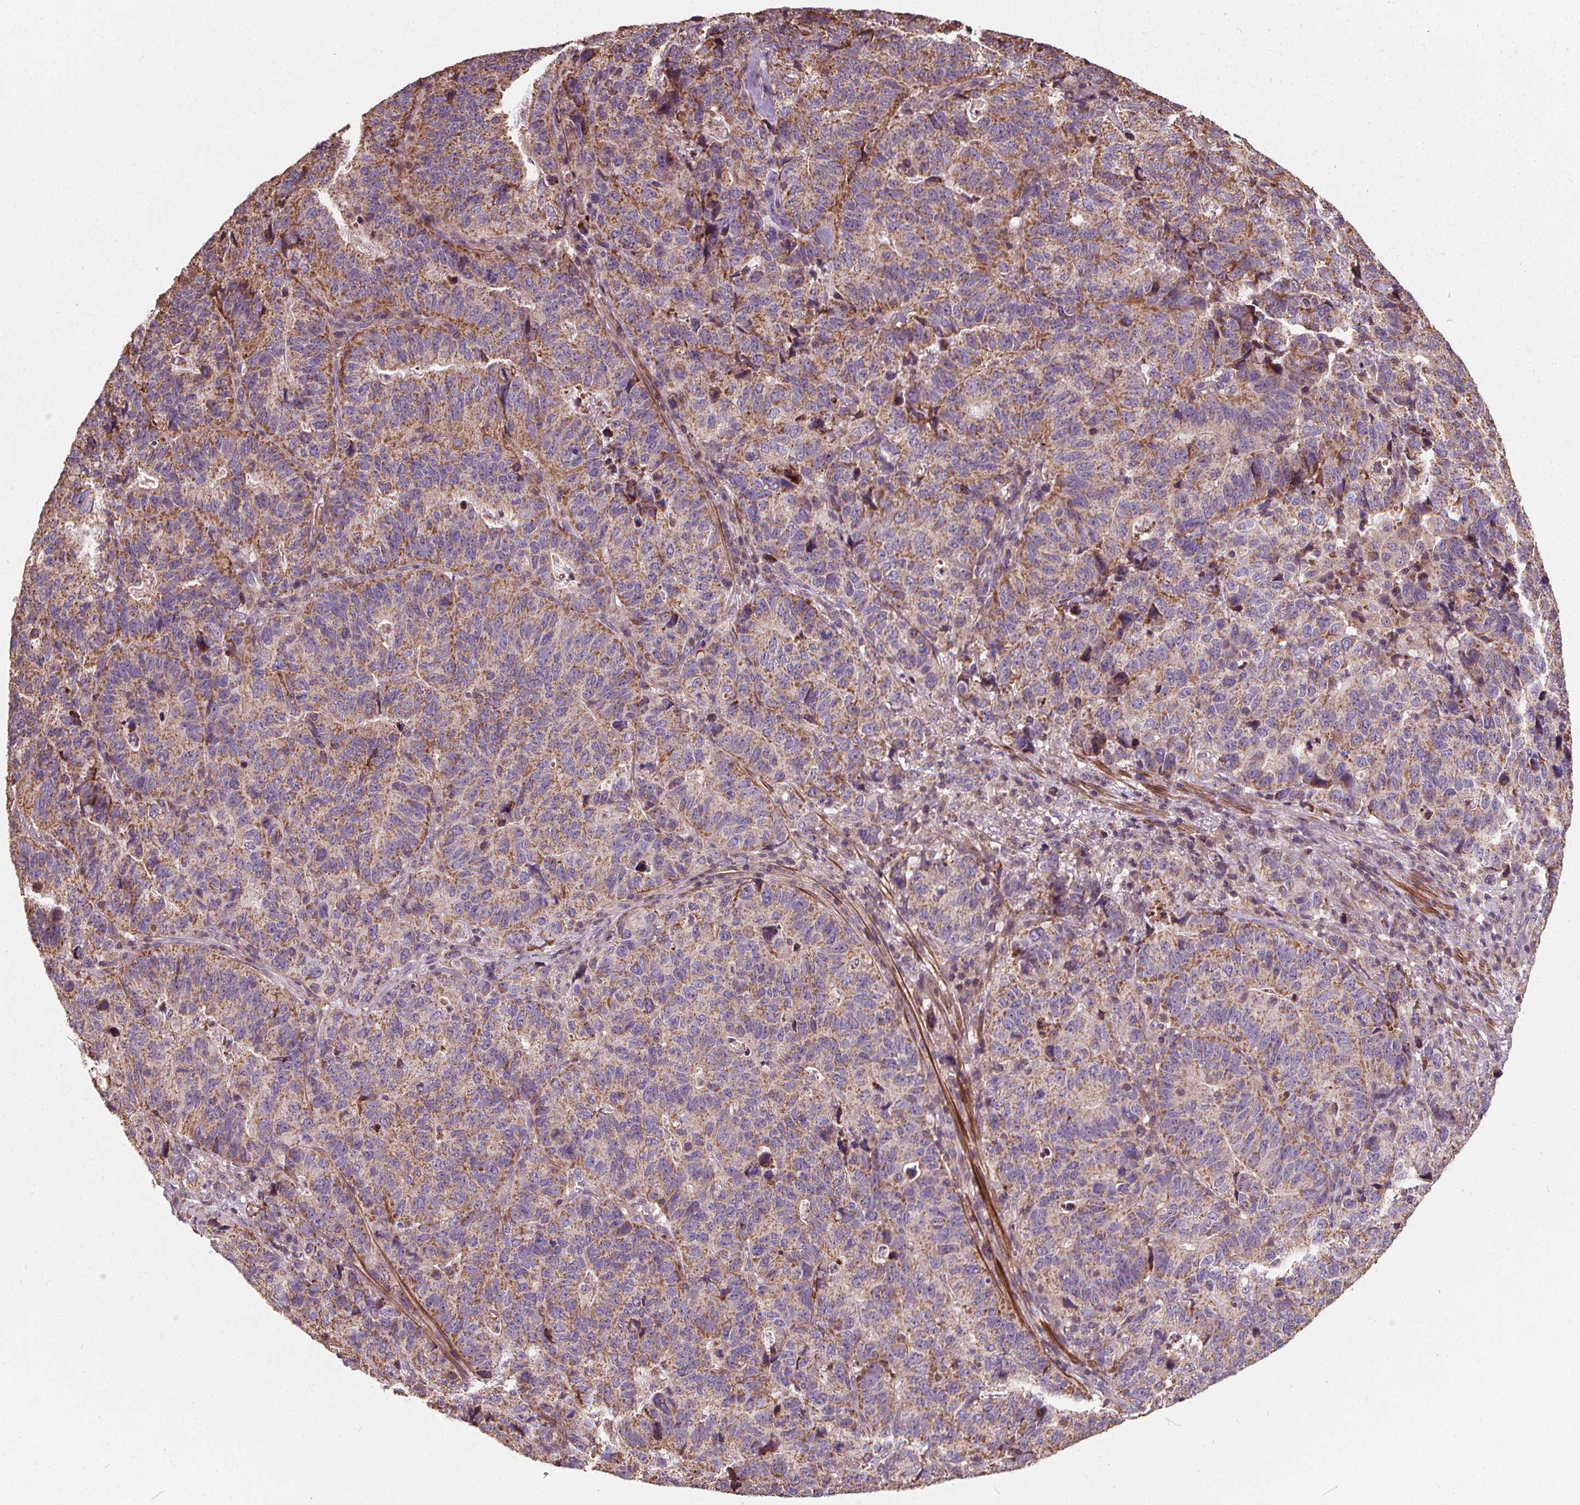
{"staining": {"intensity": "moderate", "quantity": ">75%", "location": "cytoplasmic/membranous"}, "tissue": "stomach cancer", "cell_type": "Tumor cells", "image_type": "cancer", "snomed": [{"axis": "morphology", "description": "Adenocarcinoma, NOS"}, {"axis": "topography", "description": "Stomach, upper"}], "caption": "Protein staining by immunohistochemistry (IHC) shows moderate cytoplasmic/membranous staining in approximately >75% of tumor cells in stomach adenocarcinoma. (IHC, brightfield microscopy, high magnification).", "gene": "ORAI2", "patient": {"sex": "female", "age": 67}}